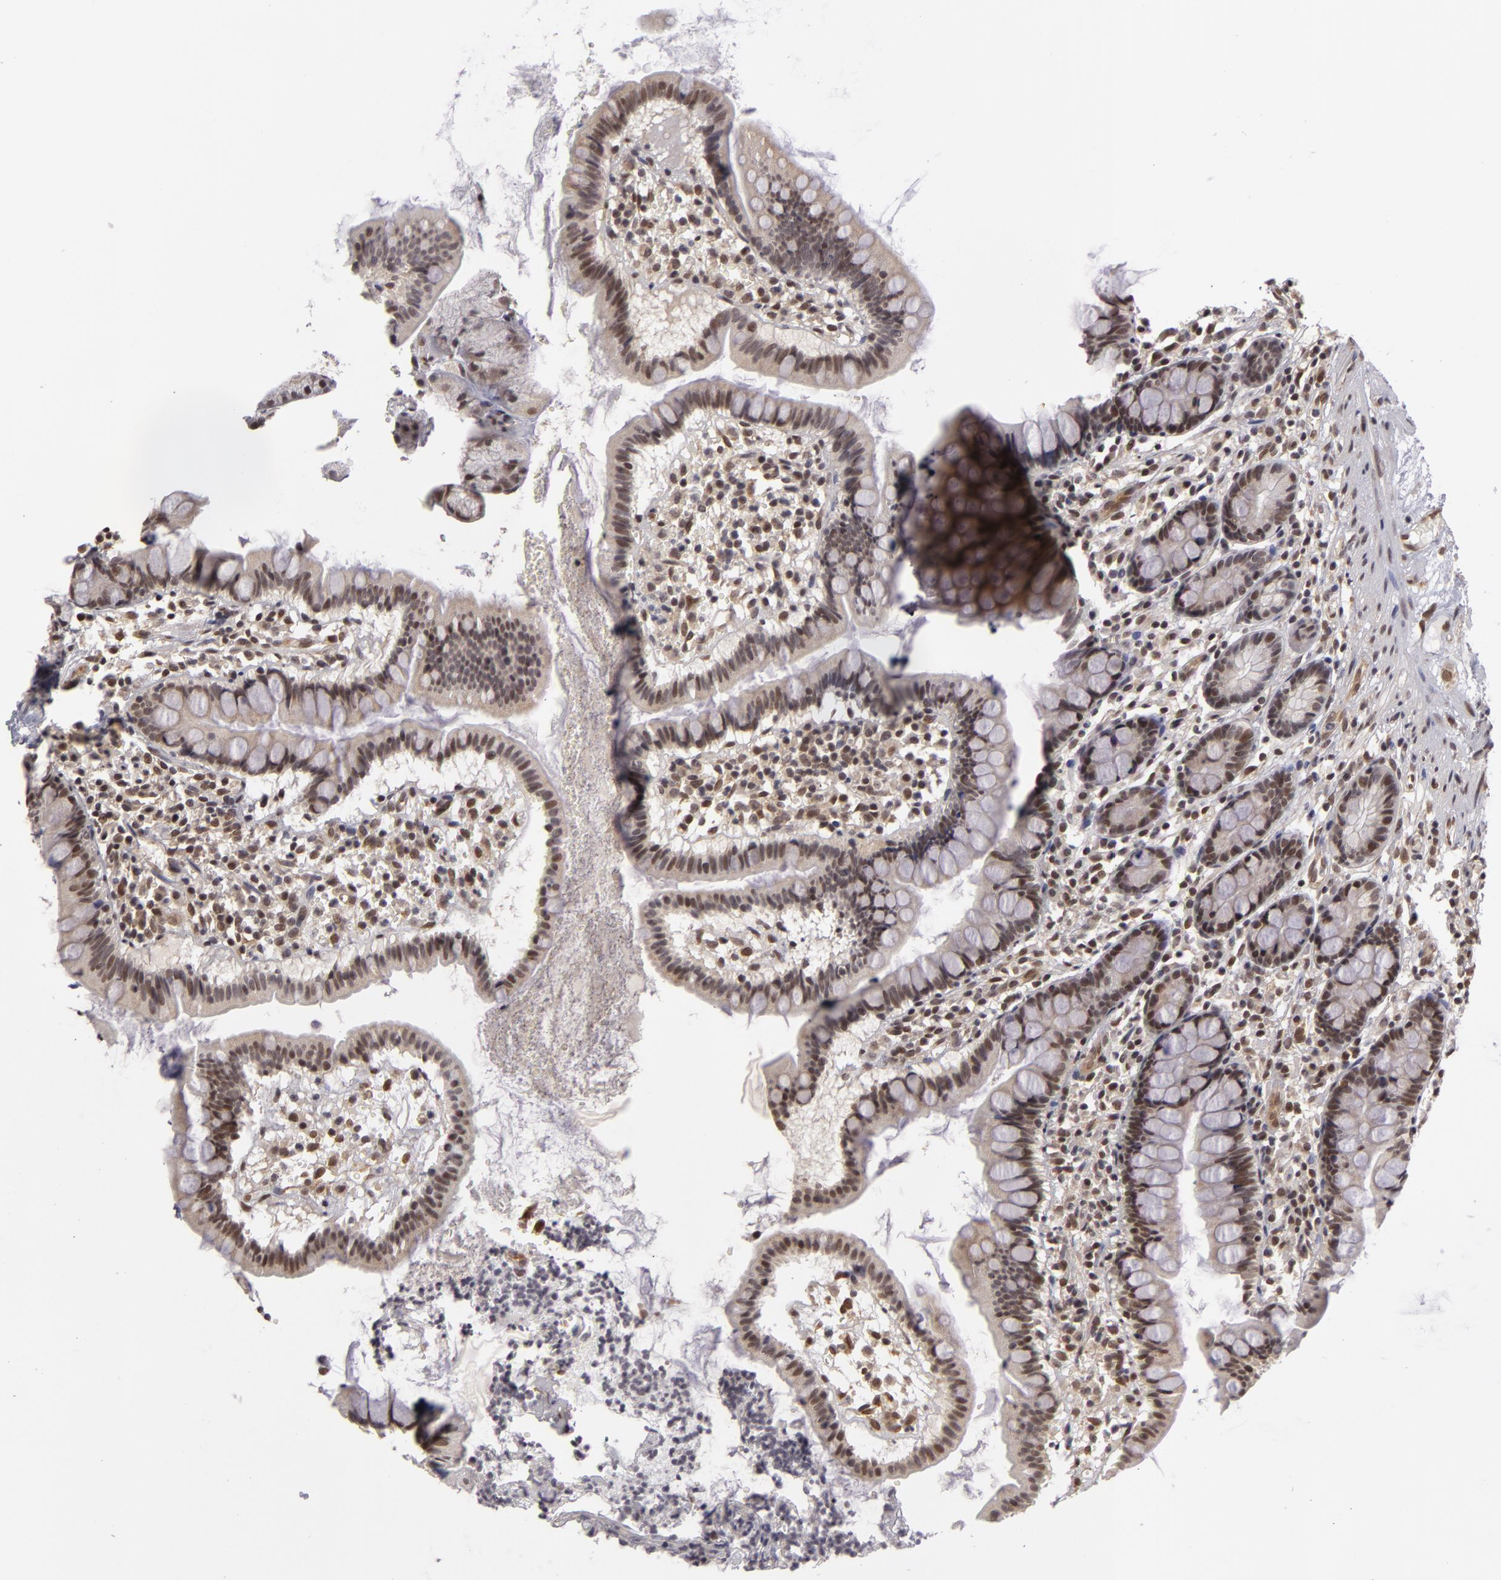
{"staining": {"intensity": "moderate", "quantity": "25%-75%", "location": "nuclear"}, "tissue": "small intestine", "cell_type": "Glandular cells", "image_type": "normal", "snomed": [{"axis": "morphology", "description": "Normal tissue, NOS"}, {"axis": "topography", "description": "Small intestine"}], "caption": "Immunohistochemical staining of benign small intestine demonstrates medium levels of moderate nuclear staining in approximately 25%-75% of glandular cells.", "gene": "ZNF133", "patient": {"sex": "female", "age": 51}}